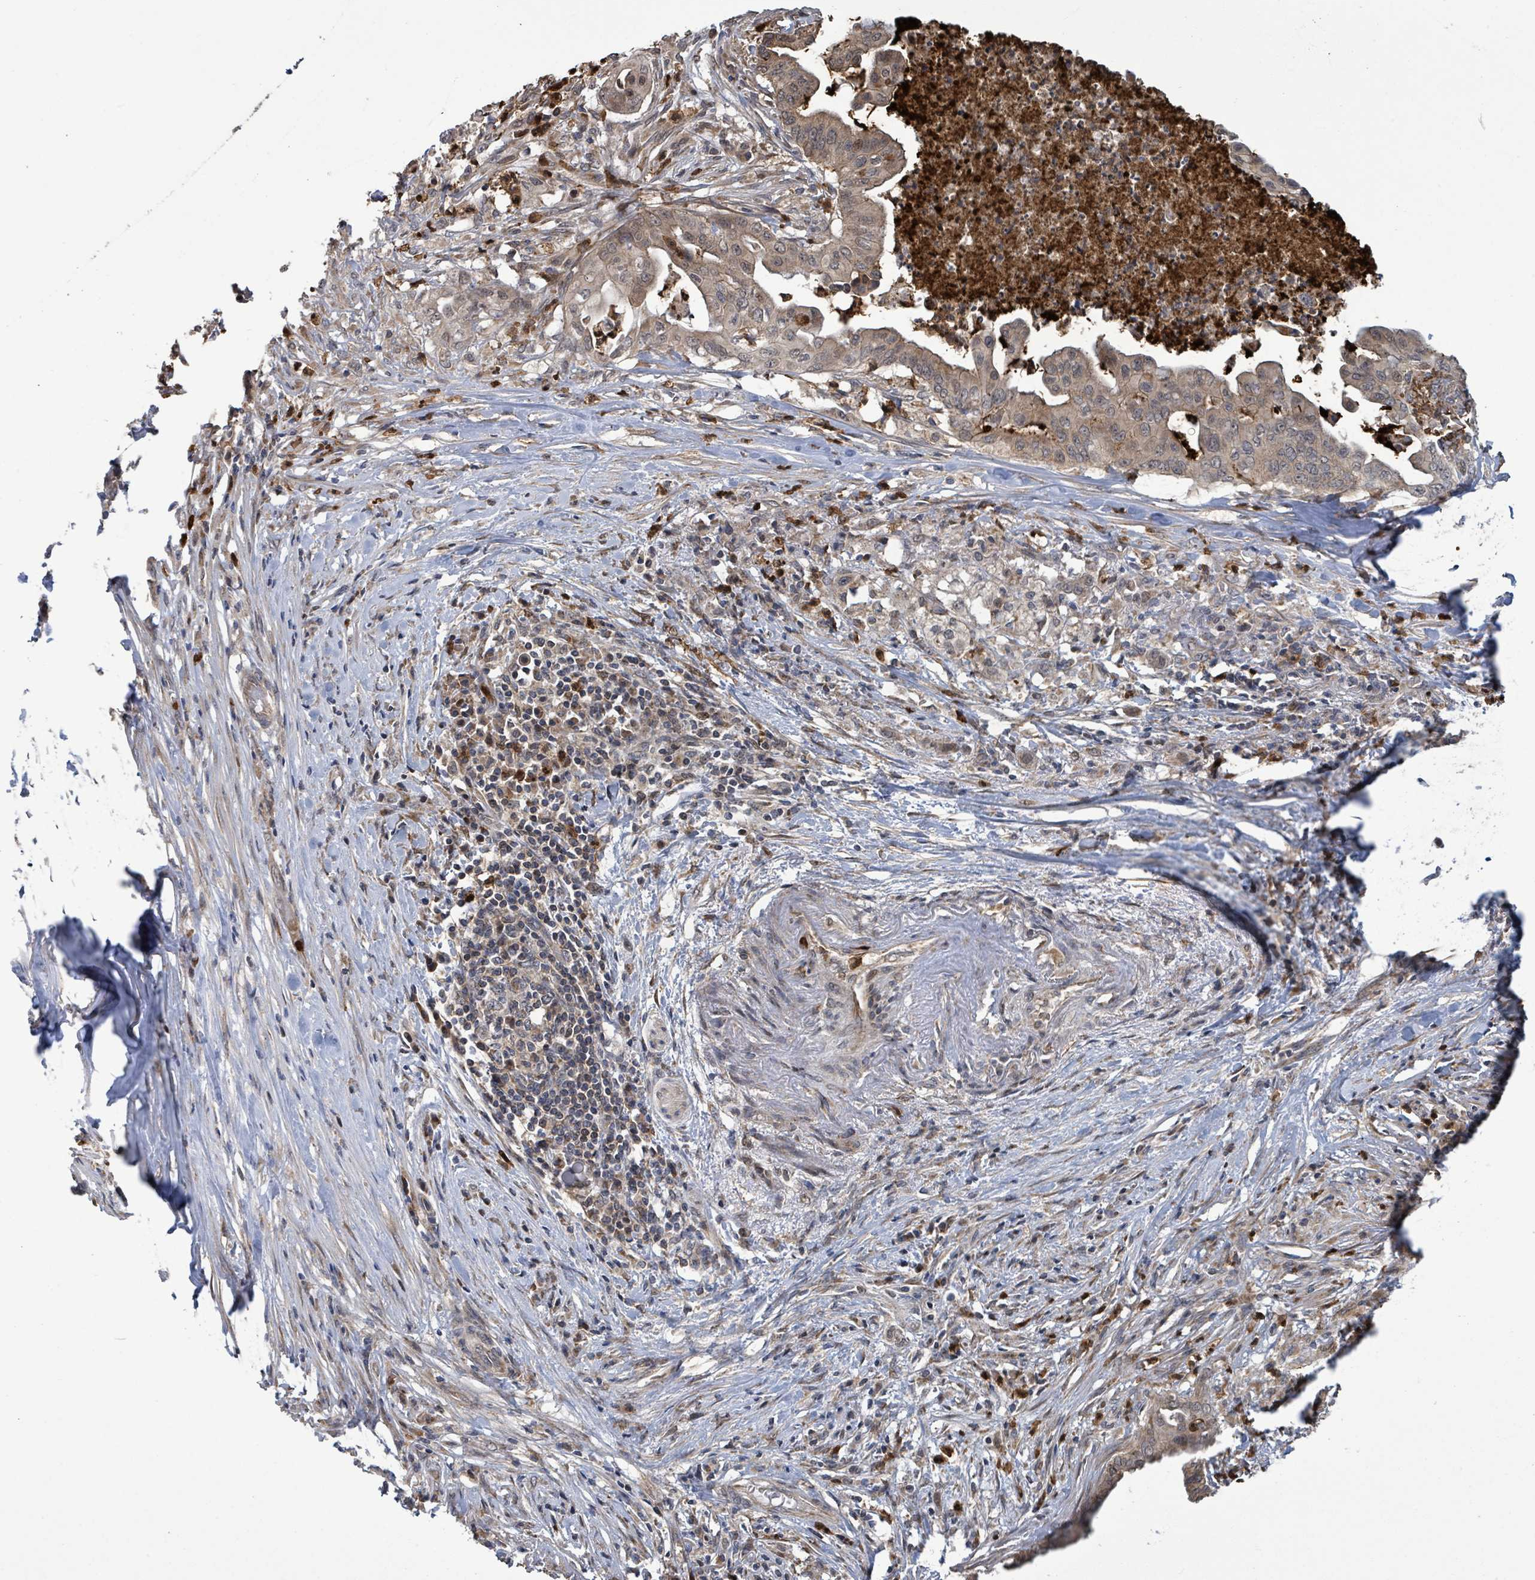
{"staining": {"intensity": "weak", "quantity": ">75%", "location": "cytoplasmic/membranous"}, "tissue": "pancreatic cancer", "cell_type": "Tumor cells", "image_type": "cancer", "snomed": [{"axis": "morphology", "description": "Adenocarcinoma, NOS"}, {"axis": "topography", "description": "Pancreas"}], "caption": "A histopathology image of human pancreatic cancer (adenocarcinoma) stained for a protein shows weak cytoplasmic/membranous brown staining in tumor cells. (Brightfield microscopy of DAB IHC at high magnification).", "gene": "COQ6", "patient": {"sex": "male", "age": 58}}